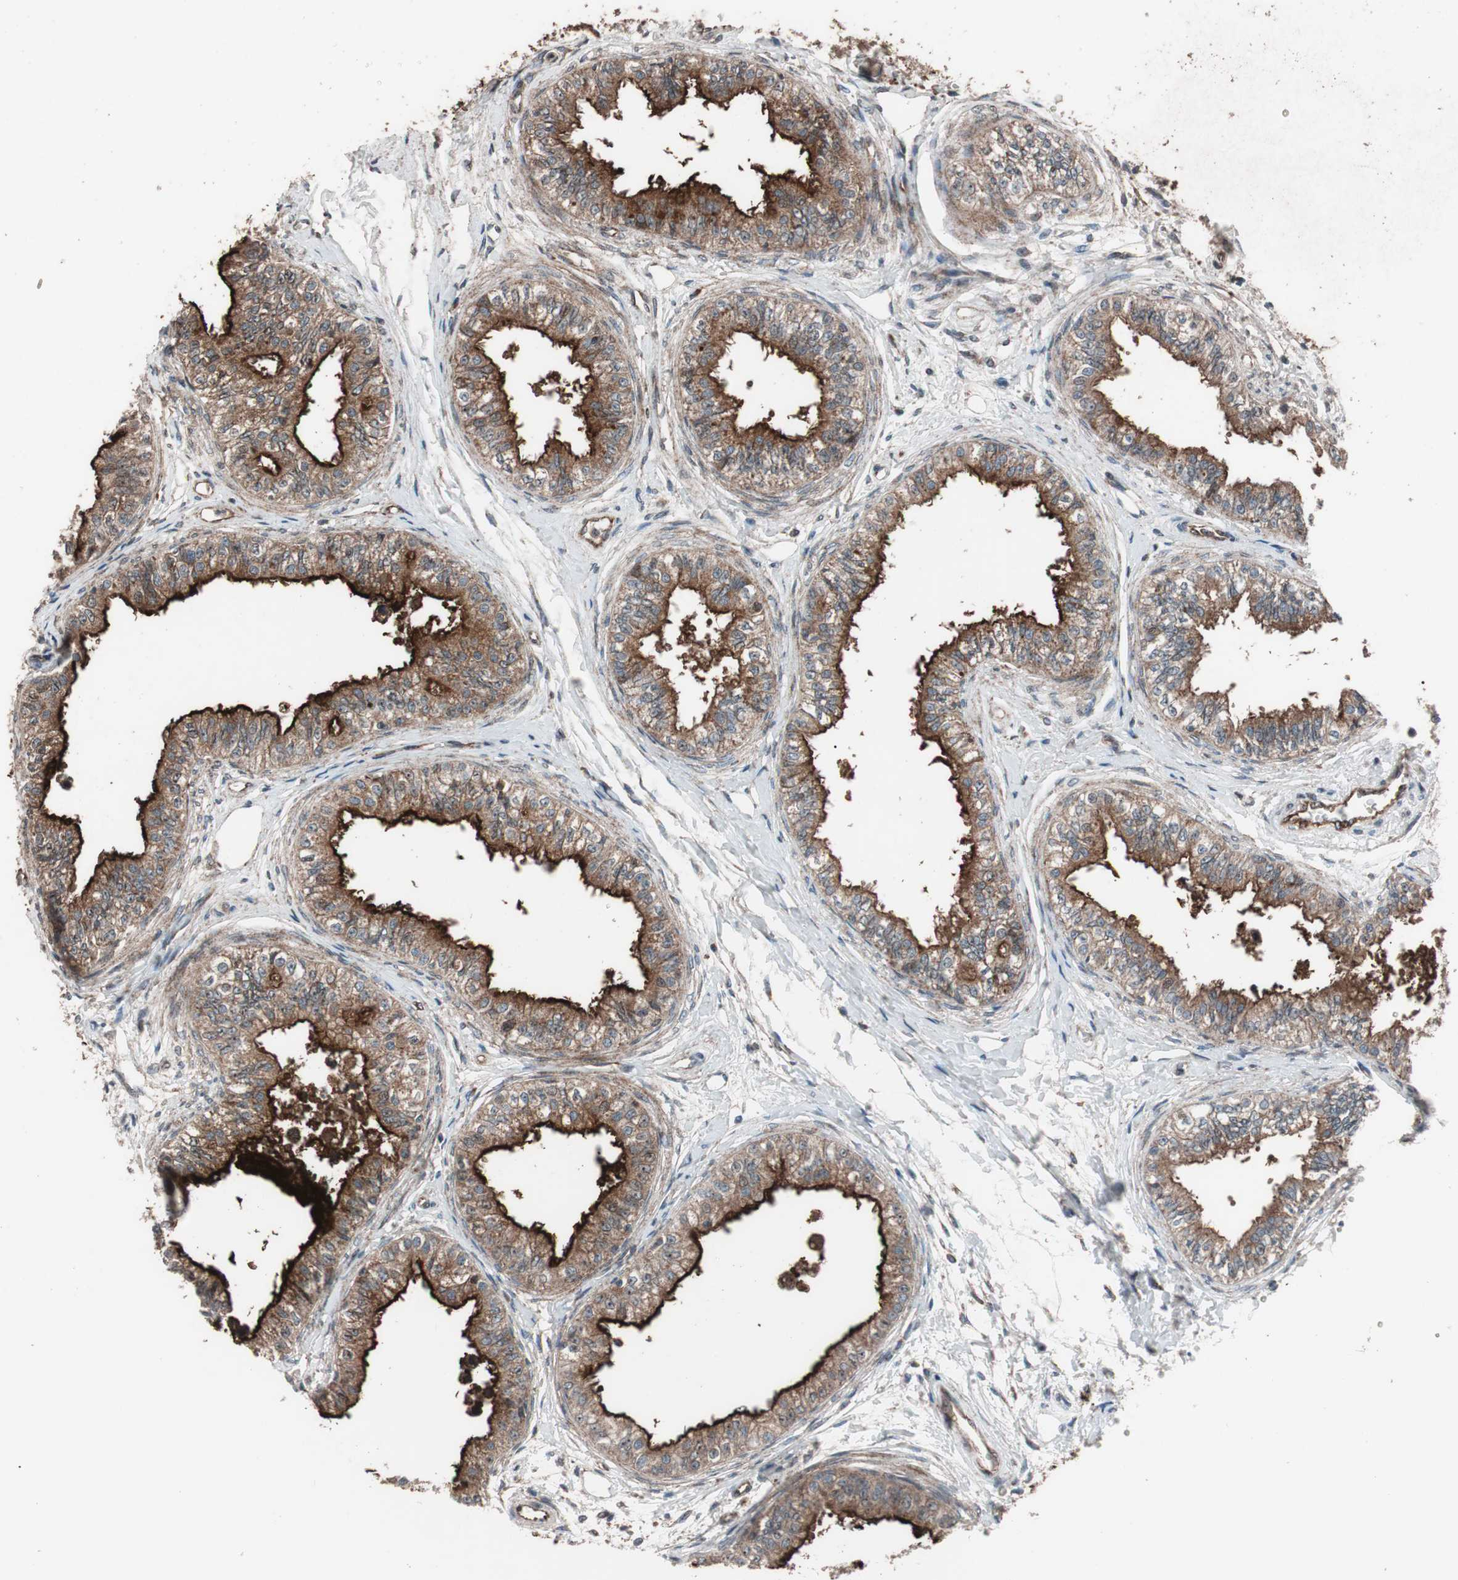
{"staining": {"intensity": "strong", "quantity": ">75%", "location": "cytoplasmic/membranous,nuclear"}, "tissue": "epididymis", "cell_type": "Glandular cells", "image_type": "normal", "snomed": [{"axis": "morphology", "description": "Normal tissue, NOS"}, {"axis": "morphology", "description": "Adenocarcinoma, metastatic, NOS"}, {"axis": "topography", "description": "Testis"}, {"axis": "topography", "description": "Epididymis"}], "caption": "Protein expression by IHC demonstrates strong cytoplasmic/membranous,nuclear staining in about >75% of glandular cells in normal epididymis. (DAB = brown stain, brightfield microscopy at high magnification).", "gene": "CCL14", "patient": {"sex": "male", "age": 26}}